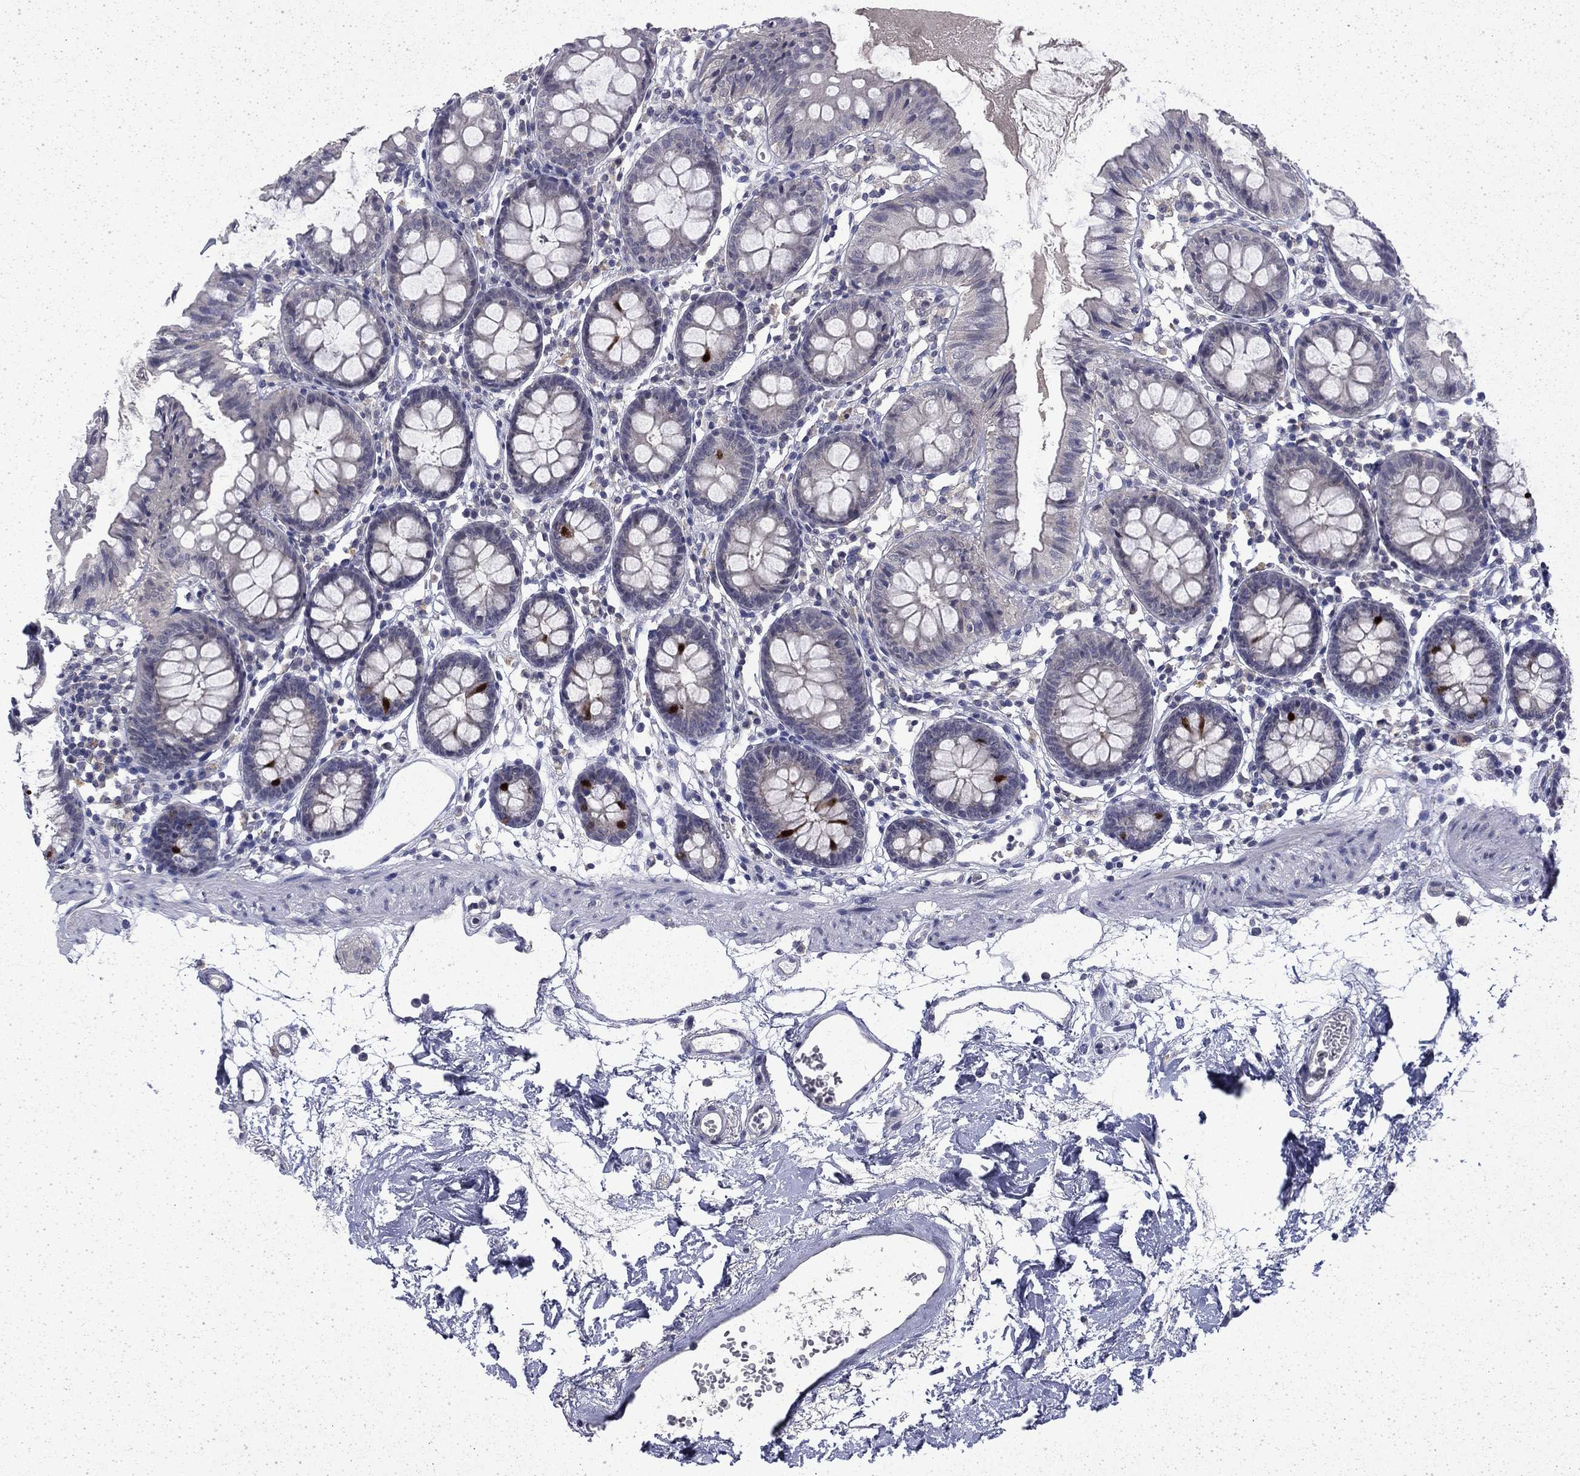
{"staining": {"intensity": "negative", "quantity": "none", "location": "none"}, "tissue": "colon", "cell_type": "Endothelial cells", "image_type": "normal", "snomed": [{"axis": "morphology", "description": "Normal tissue, NOS"}, {"axis": "topography", "description": "Colon"}], "caption": "Endothelial cells show no significant positivity in normal colon. (Stains: DAB (3,3'-diaminobenzidine) immunohistochemistry (IHC) with hematoxylin counter stain, Microscopy: brightfield microscopy at high magnification).", "gene": "CHAT", "patient": {"sex": "female", "age": 84}}